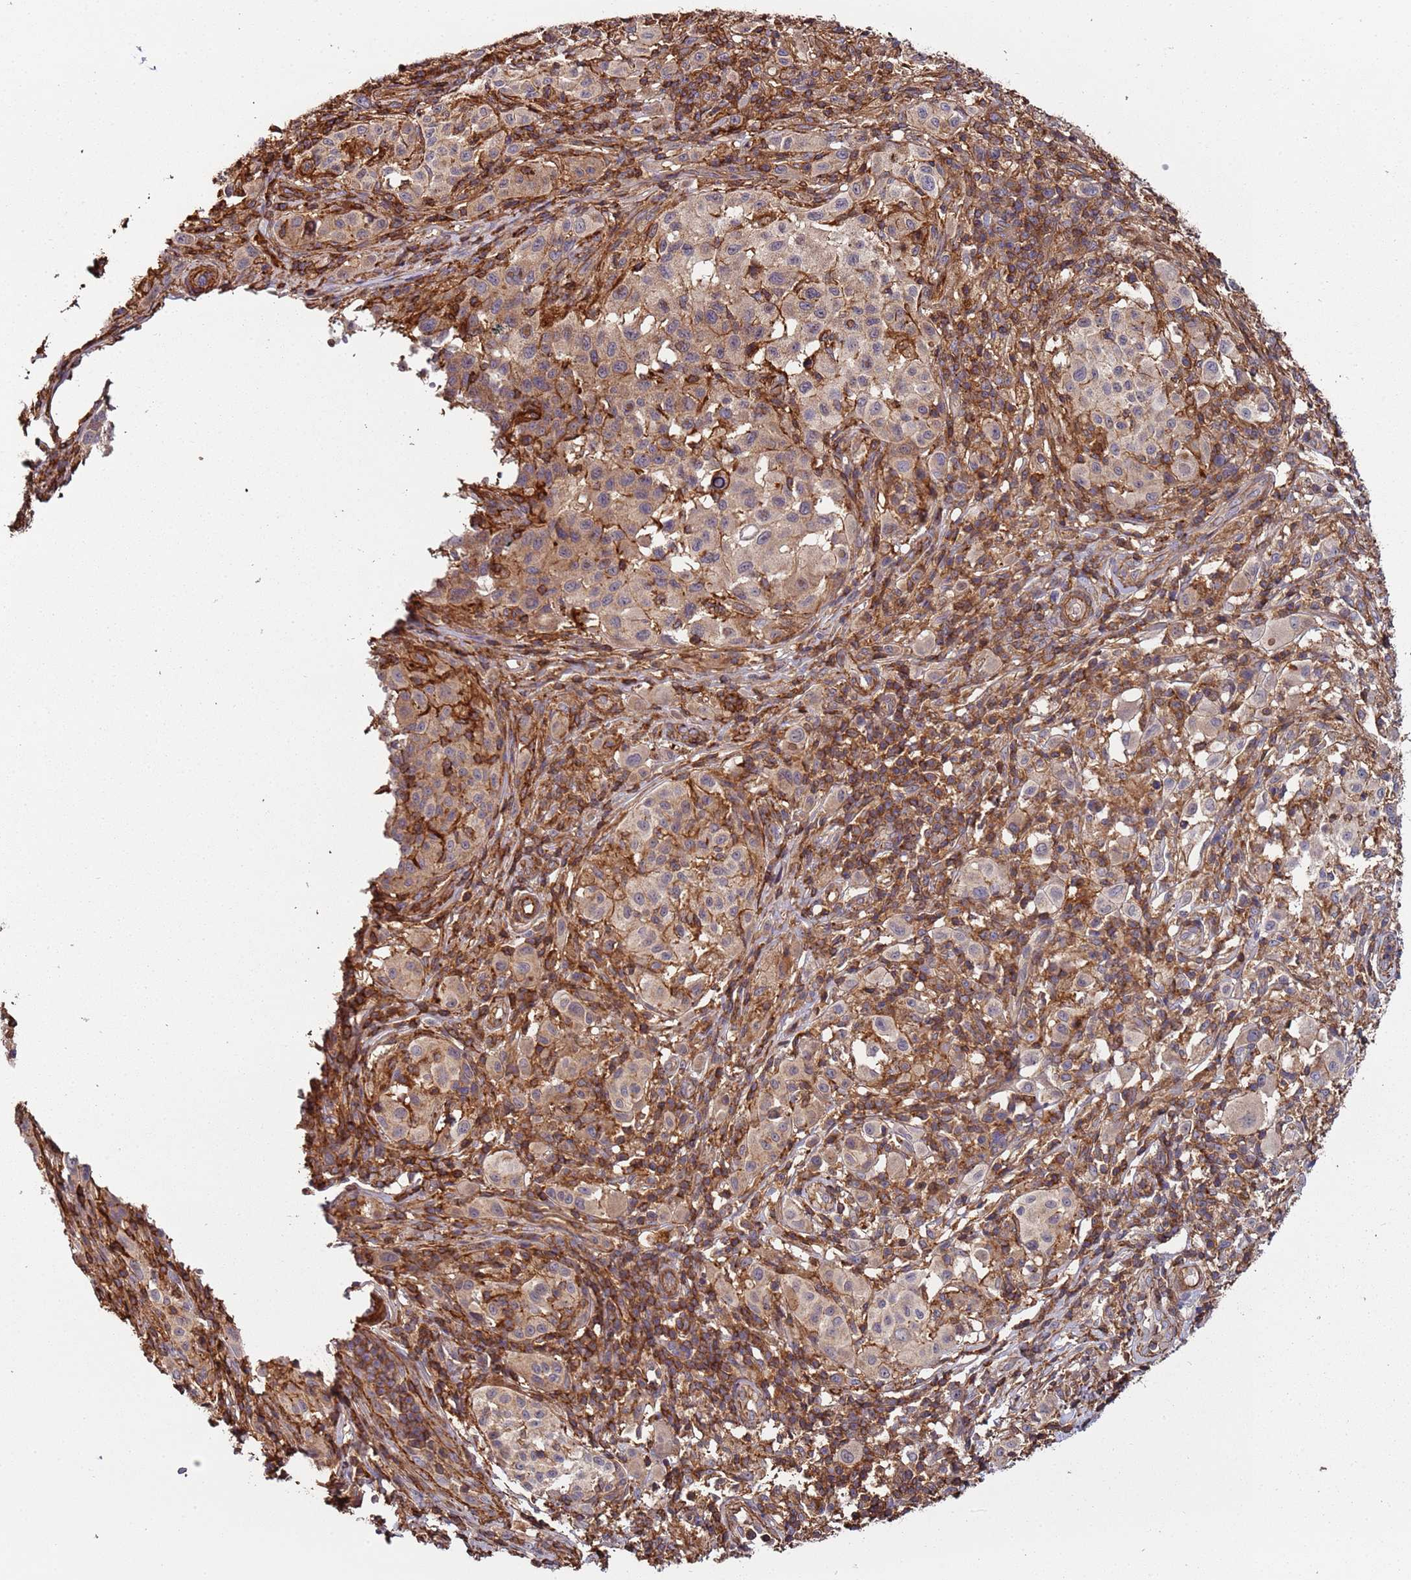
{"staining": {"intensity": "weak", "quantity": "25%-75%", "location": "cytoplasmic/membranous"}, "tissue": "melanoma", "cell_type": "Tumor cells", "image_type": "cancer", "snomed": [{"axis": "morphology", "description": "Malignant melanoma, NOS"}, {"axis": "topography", "description": "Skin"}], "caption": "Weak cytoplasmic/membranous positivity for a protein is present in about 25%-75% of tumor cells of malignant melanoma using IHC.", "gene": "CYP2U1", "patient": {"sex": "male", "age": 68}}